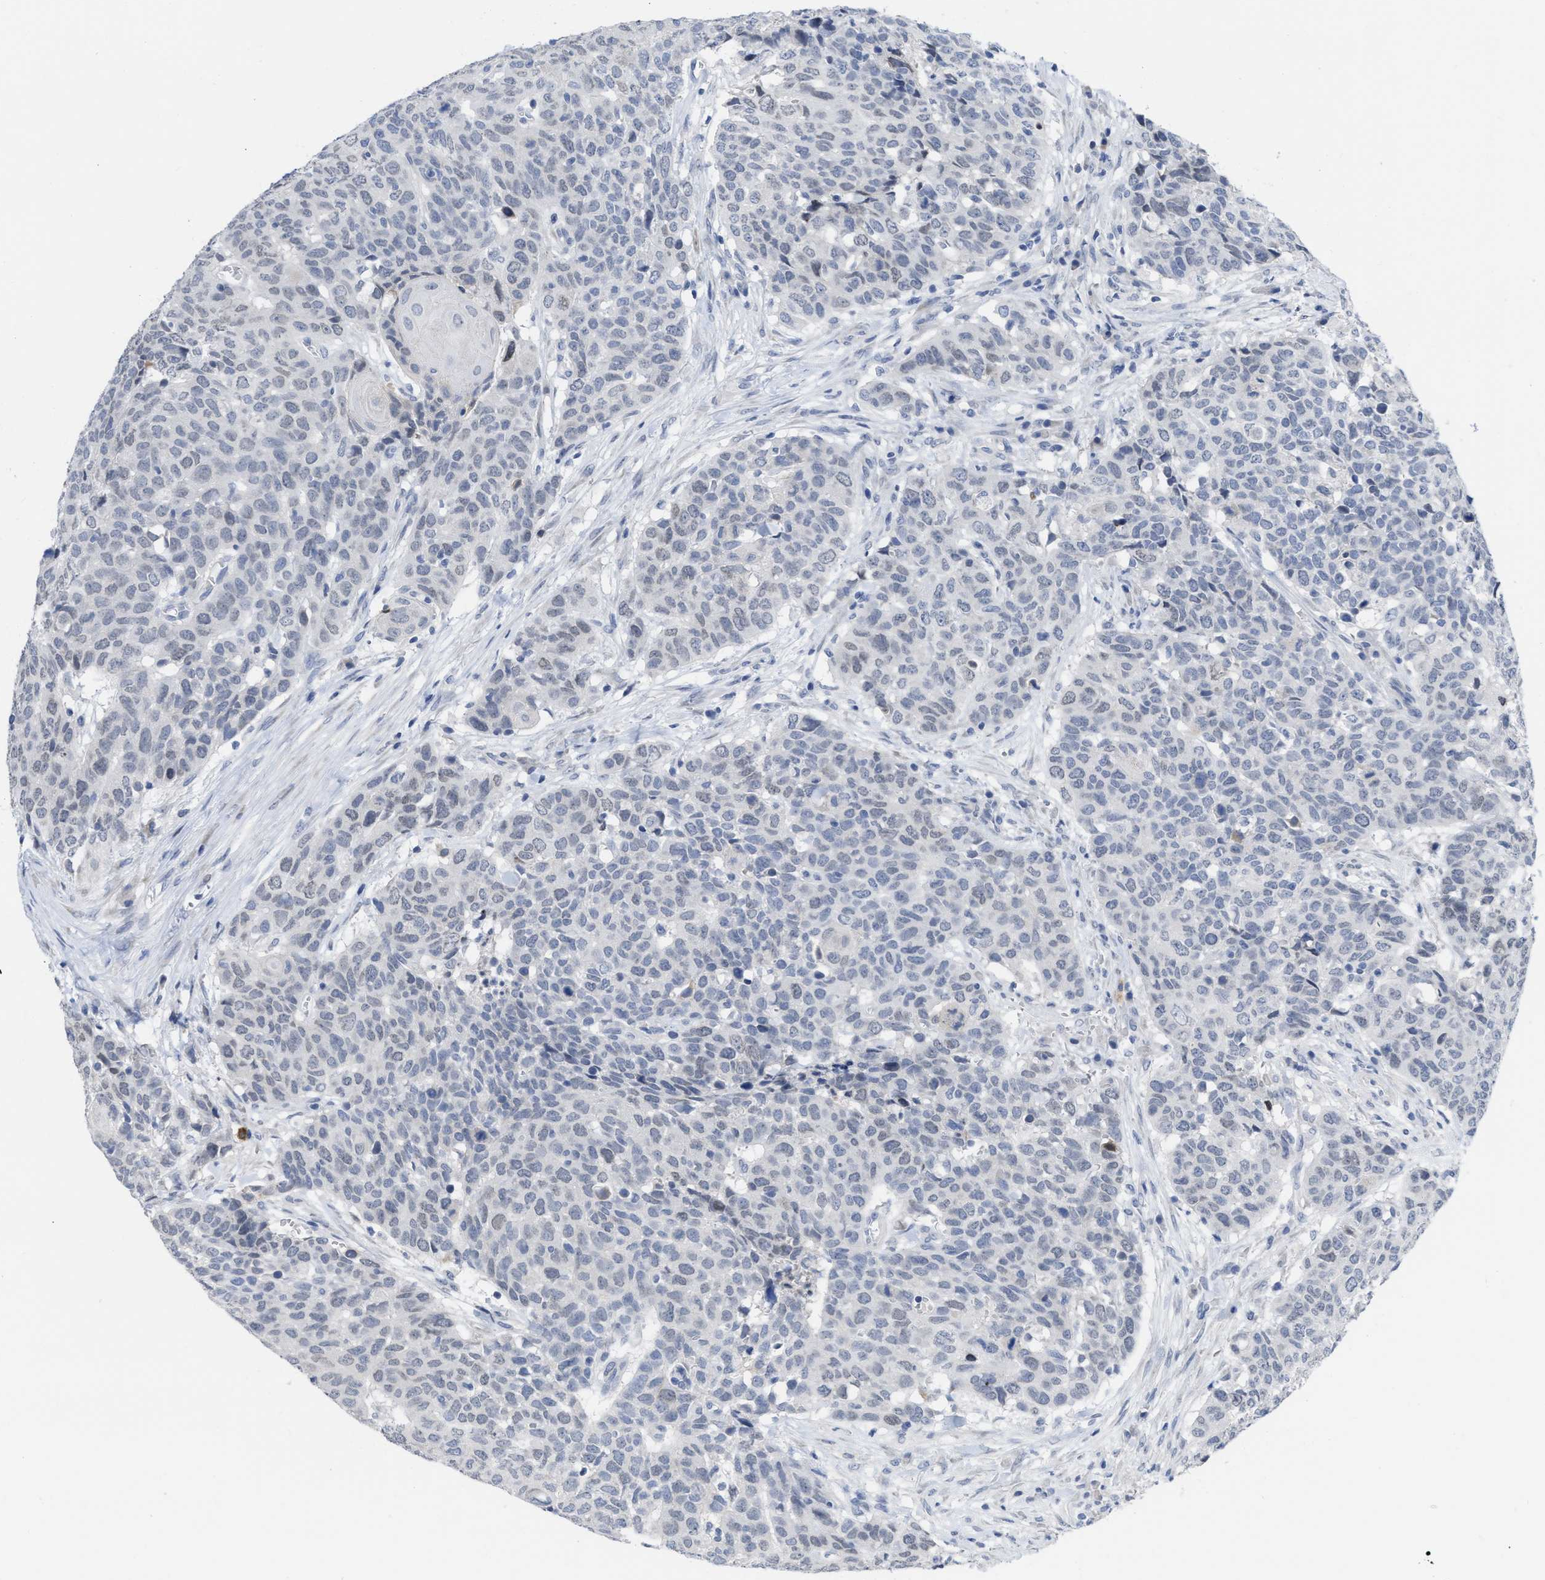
{"staining": {"intensity": "negative", "quantity": "none", "location": "none"}, "tissue": "head and neck cancer", "cell_type": "Tumor cells", "image_type": "cancer", "snomed": [{"axis": "morphology", "description": "Squamous cell carcinoma, NOS"}, {"axis": "topography", "description": "Head-Neck"}], "caption": "IHC image of human head and neck cancer (squamous cell carcinoma) stained for a protein (brown), which displays no expression in tumor cells.", "gene": "ACKR1", "patient": {"sex": "male", "age": 66}}